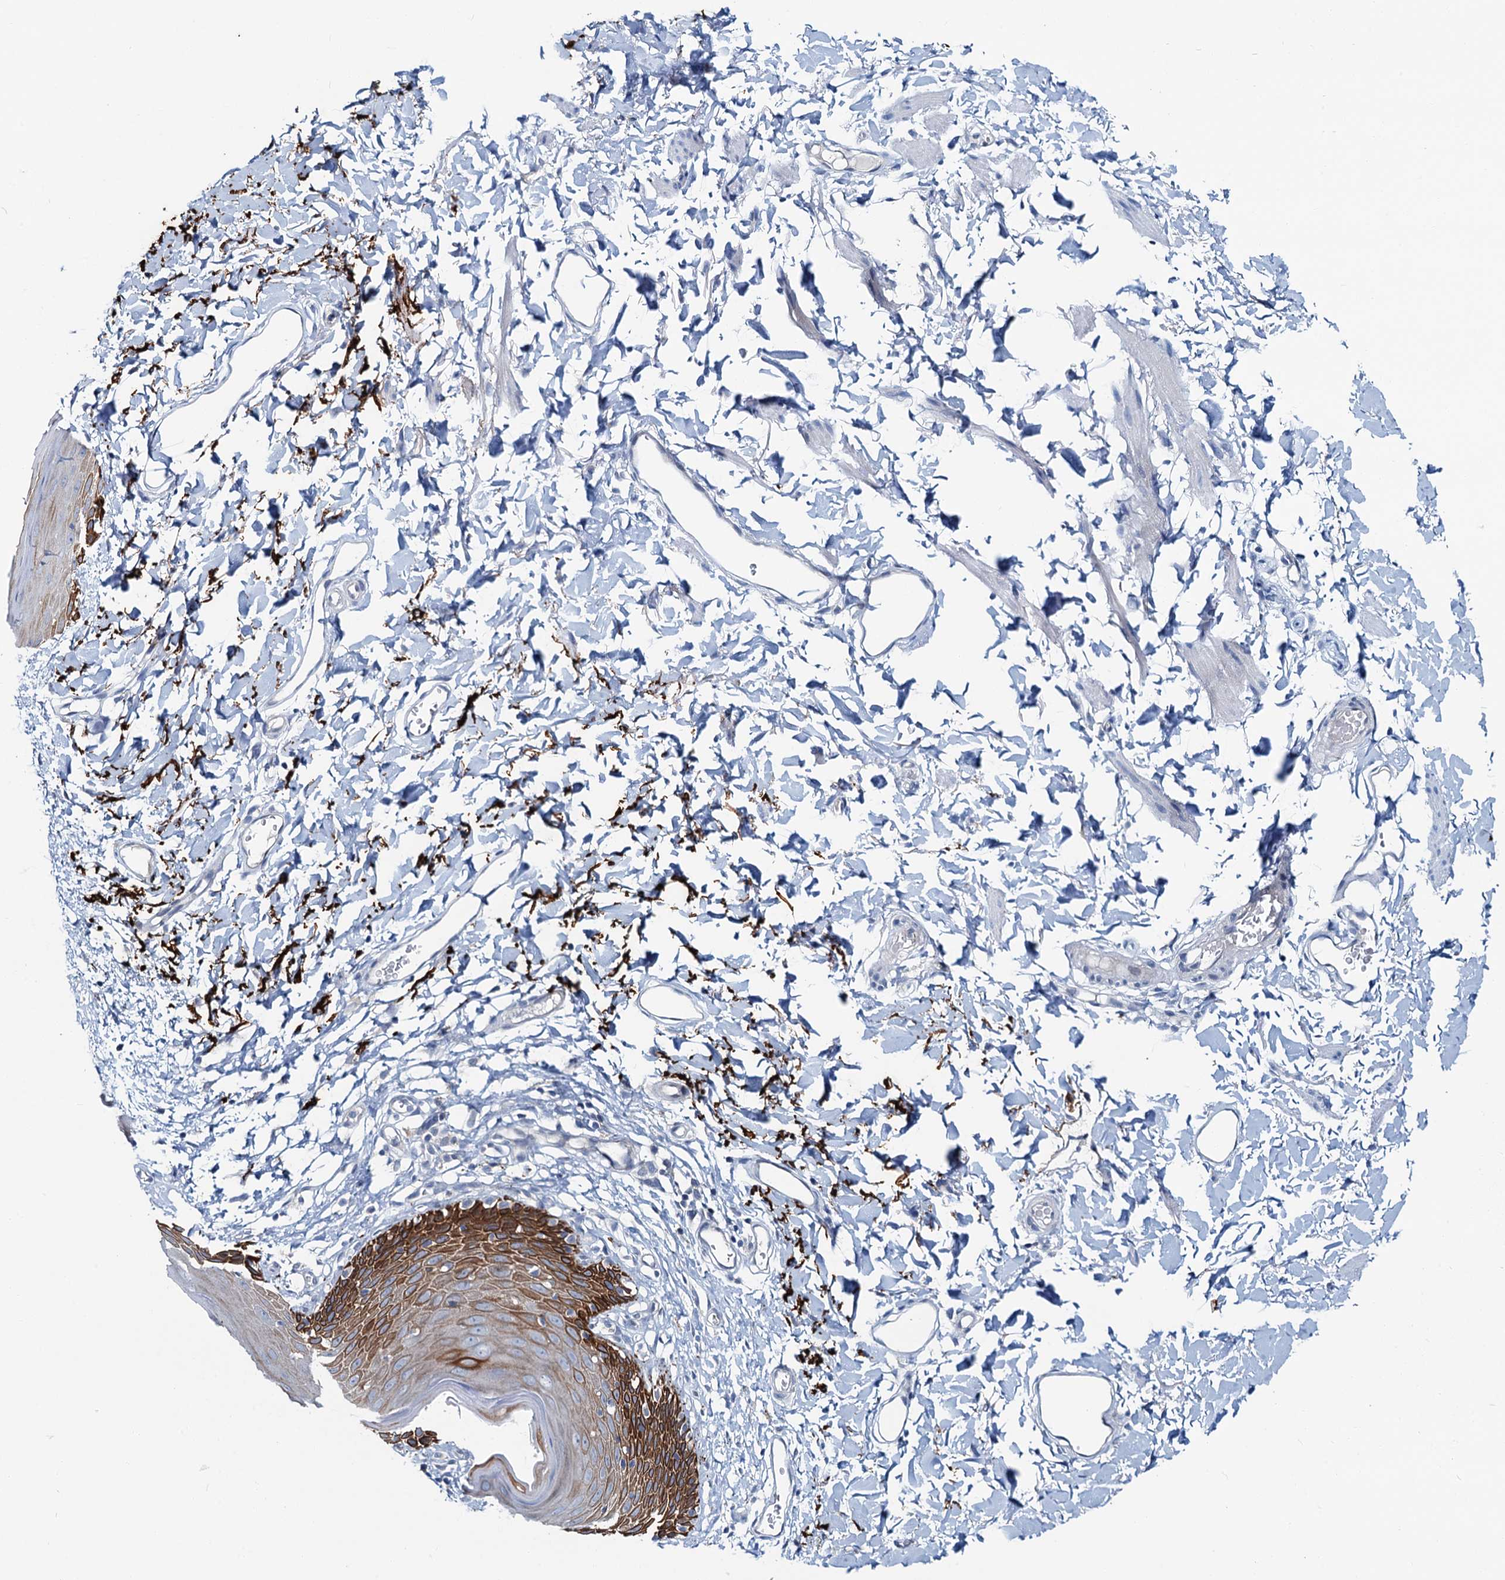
{"staining": {"intensity": "strong", "quantity": "25%-75%", "location": "cytoplasmic/membranous"}, "tissue": "skin", "cell_type": "Epidermal cells", "image_type": "normal", "snomed": [{"axis": "morphology", "description": "Normal tissue, NOS"}, {"axis": "topography", "description": "Vulva"}], "caption": "Approximately 25%-75% of epidermal cells in unremarkable skin reveal strong cytoplasmic/membranous protein staining as visualized by brown immunohistochemical staining.", "gene": "ASTE1", "patient": {"sex": "female", "age": 68}}